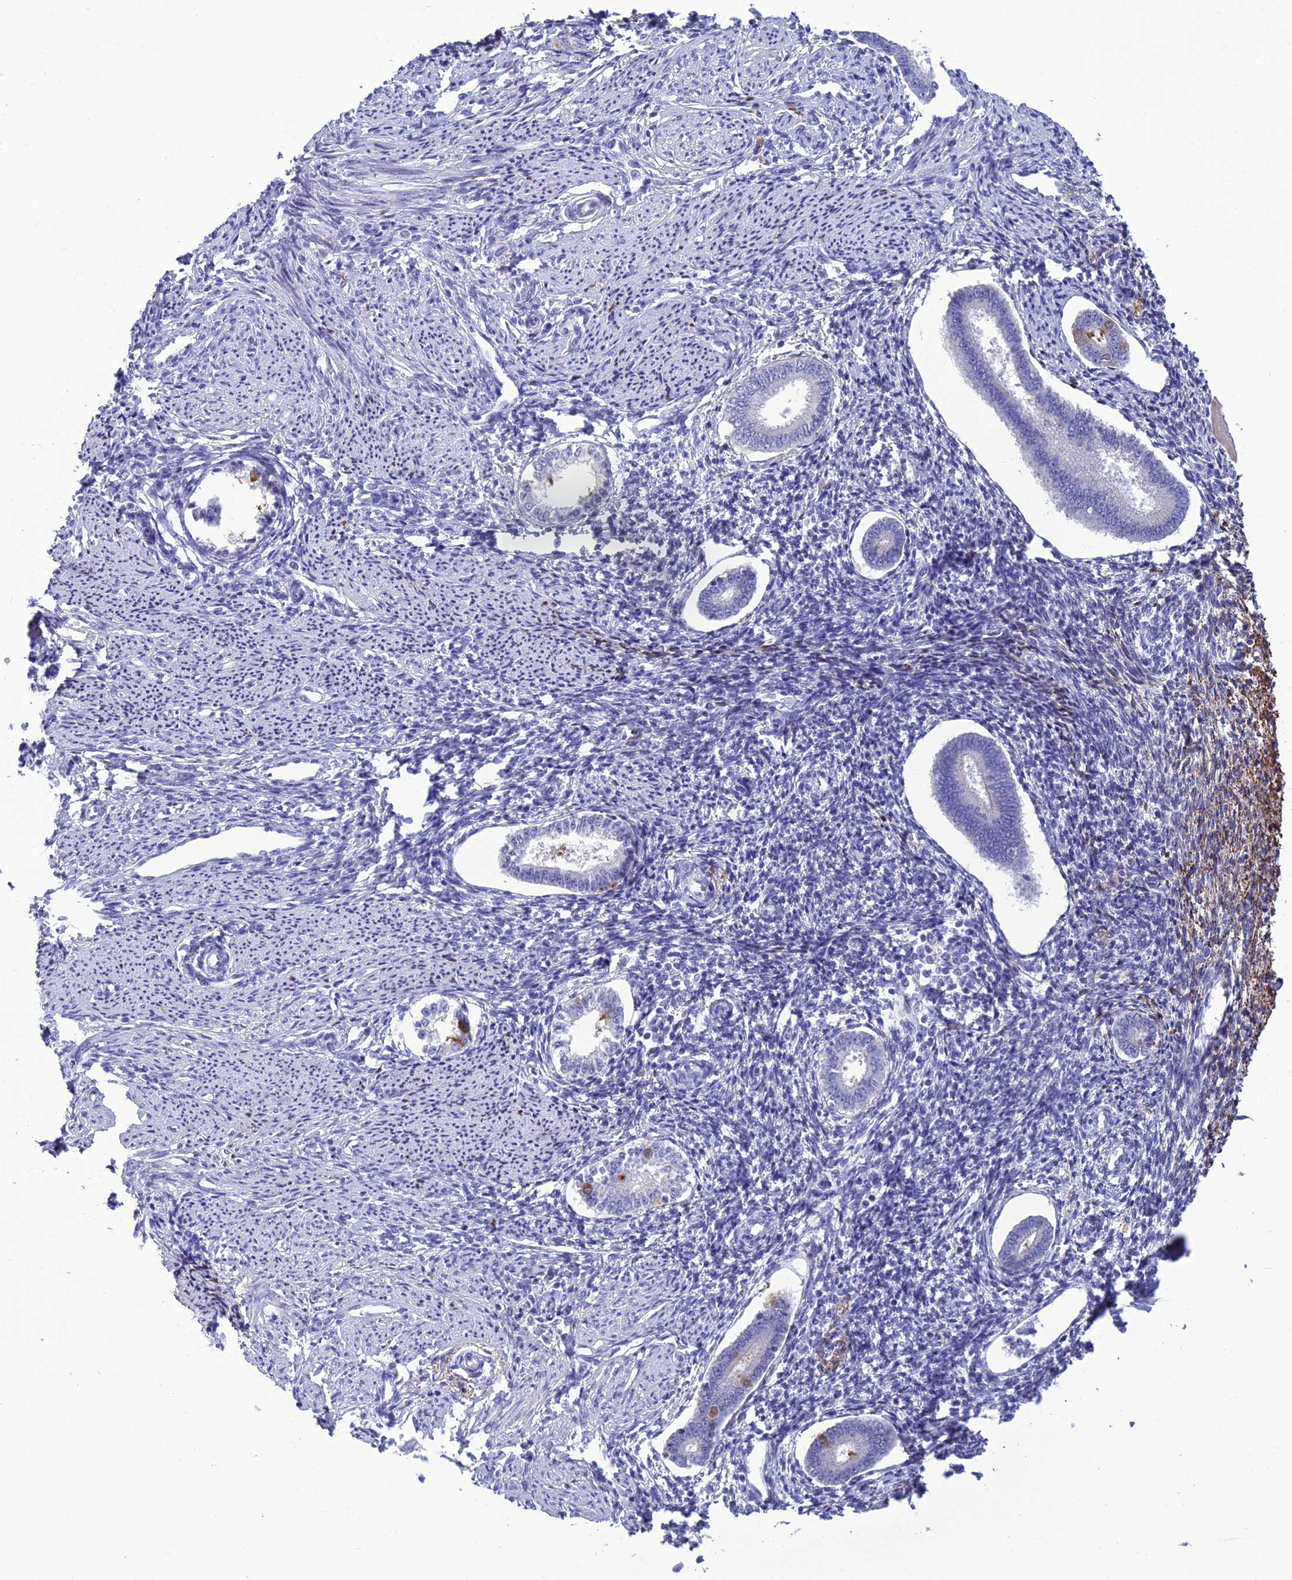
{"staining": {"intensity": "negative", "quantity": "none", "location": "none"}, "tissue": "endometrium", "cell_type": "Cells in endometrial stroma", "image_type": "normal", "snomed": [{"axis": "morphology", "description": "Normal tissue, NOS"}, {"axis": "topography", "description": "Endometrium"}], "caption": "DAB immunohistochemical staining of unremarkable endometrium exhibits no significant positivity in cells in endometrial stroma. Brightfield microscopy of immunohistochemistry stained with DAB (brown) and hematoxylin (blue), captured at high magnification.", "gene": "BBS2", "patient": {"sex": "female", "age": 56}}